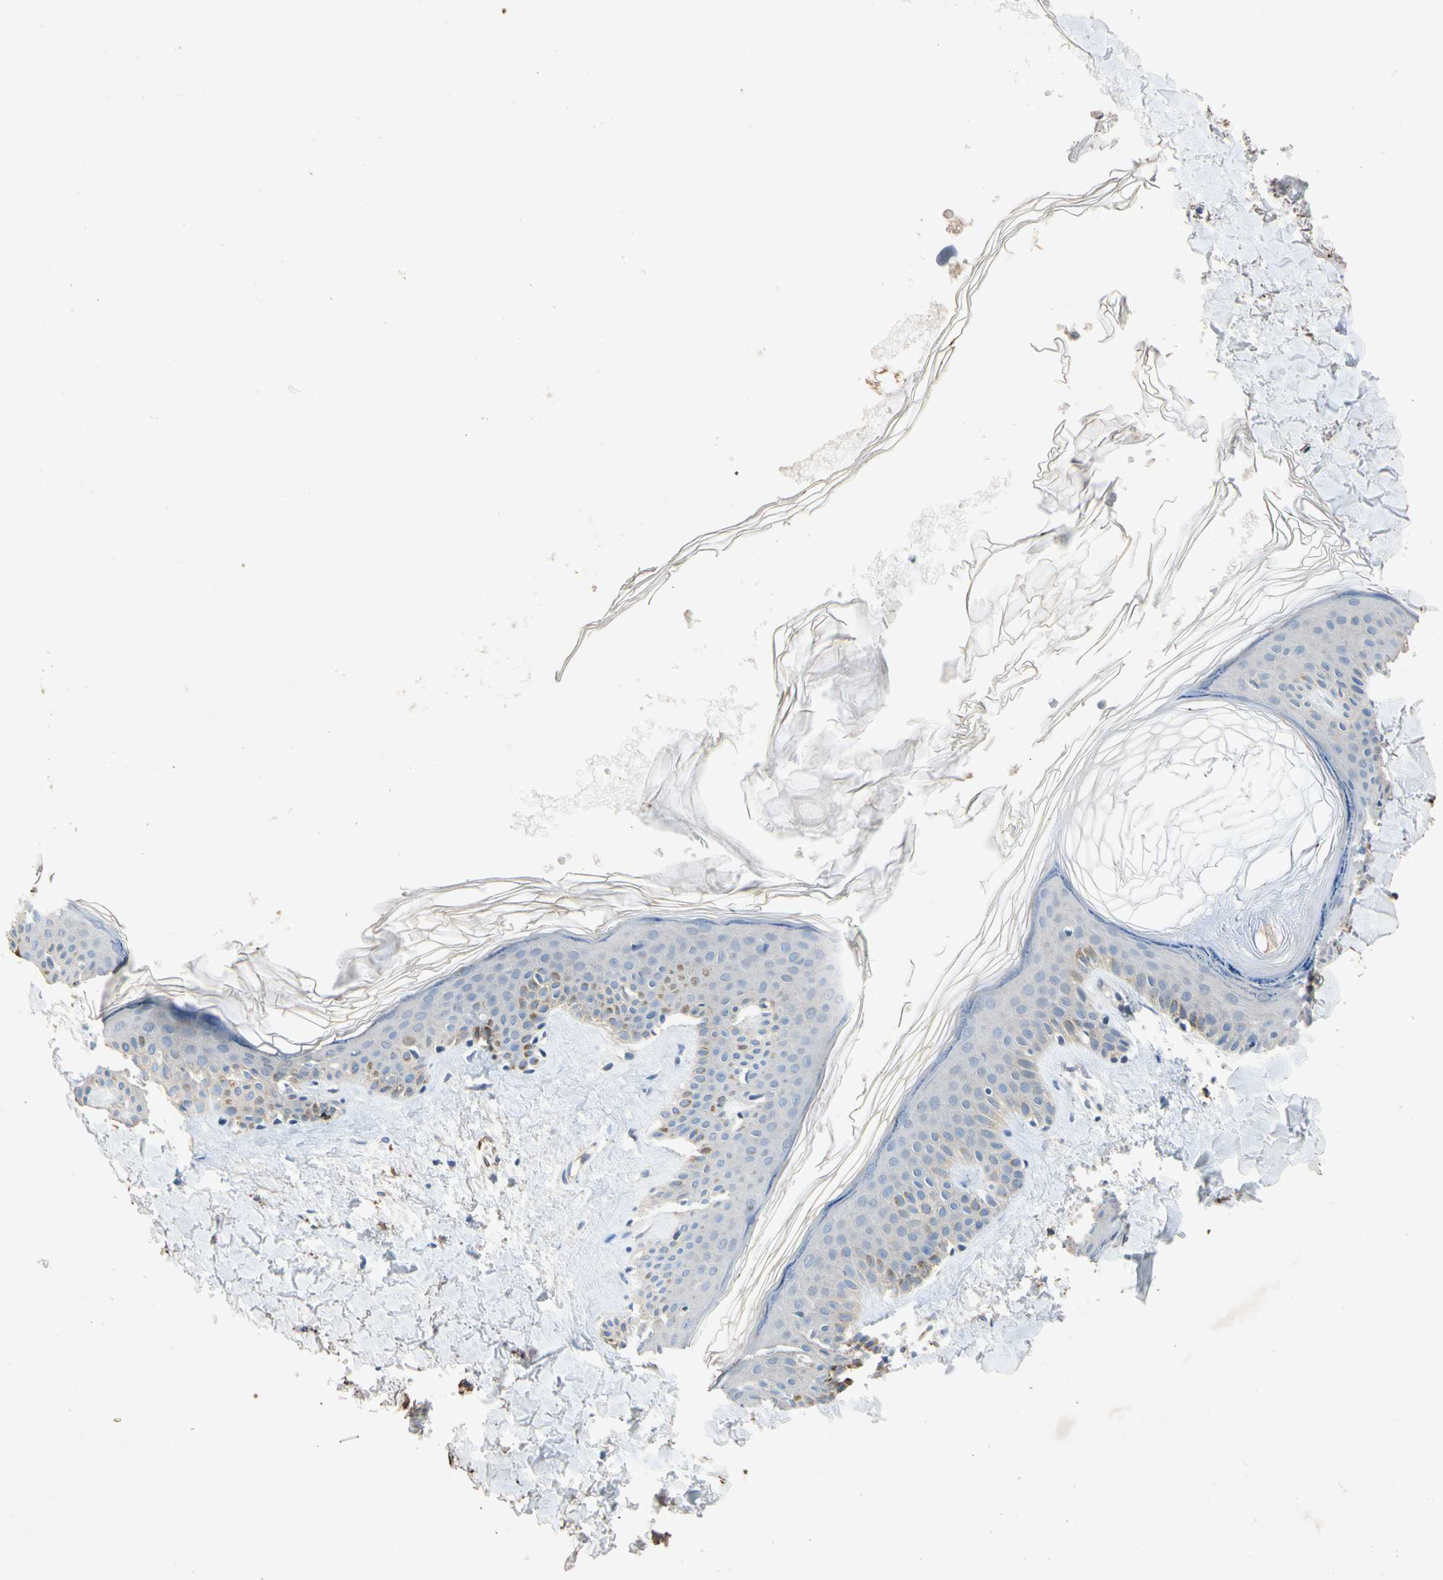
{"staining": {"intensity": "weak", "quantity": "25%-75%", "location": "cytoplasmic/membranous"}, "tissue": "skin", "cell_type": "Fibroblasts", "image_type": "normal", "snomed": [{"axis": "morphology", "description": "Normal tissue, NOS"}, {"axis": "topography", "description": "Skin"}], "caption": "There is low levels of weak cytoplasmic/membranous positivity in fibroblasts of unremarkable skin, as demonstrated by immunohistochemical staining (brown color).", "gene": "GASK1B", "patient": {"sex": "male", "age": 67}}